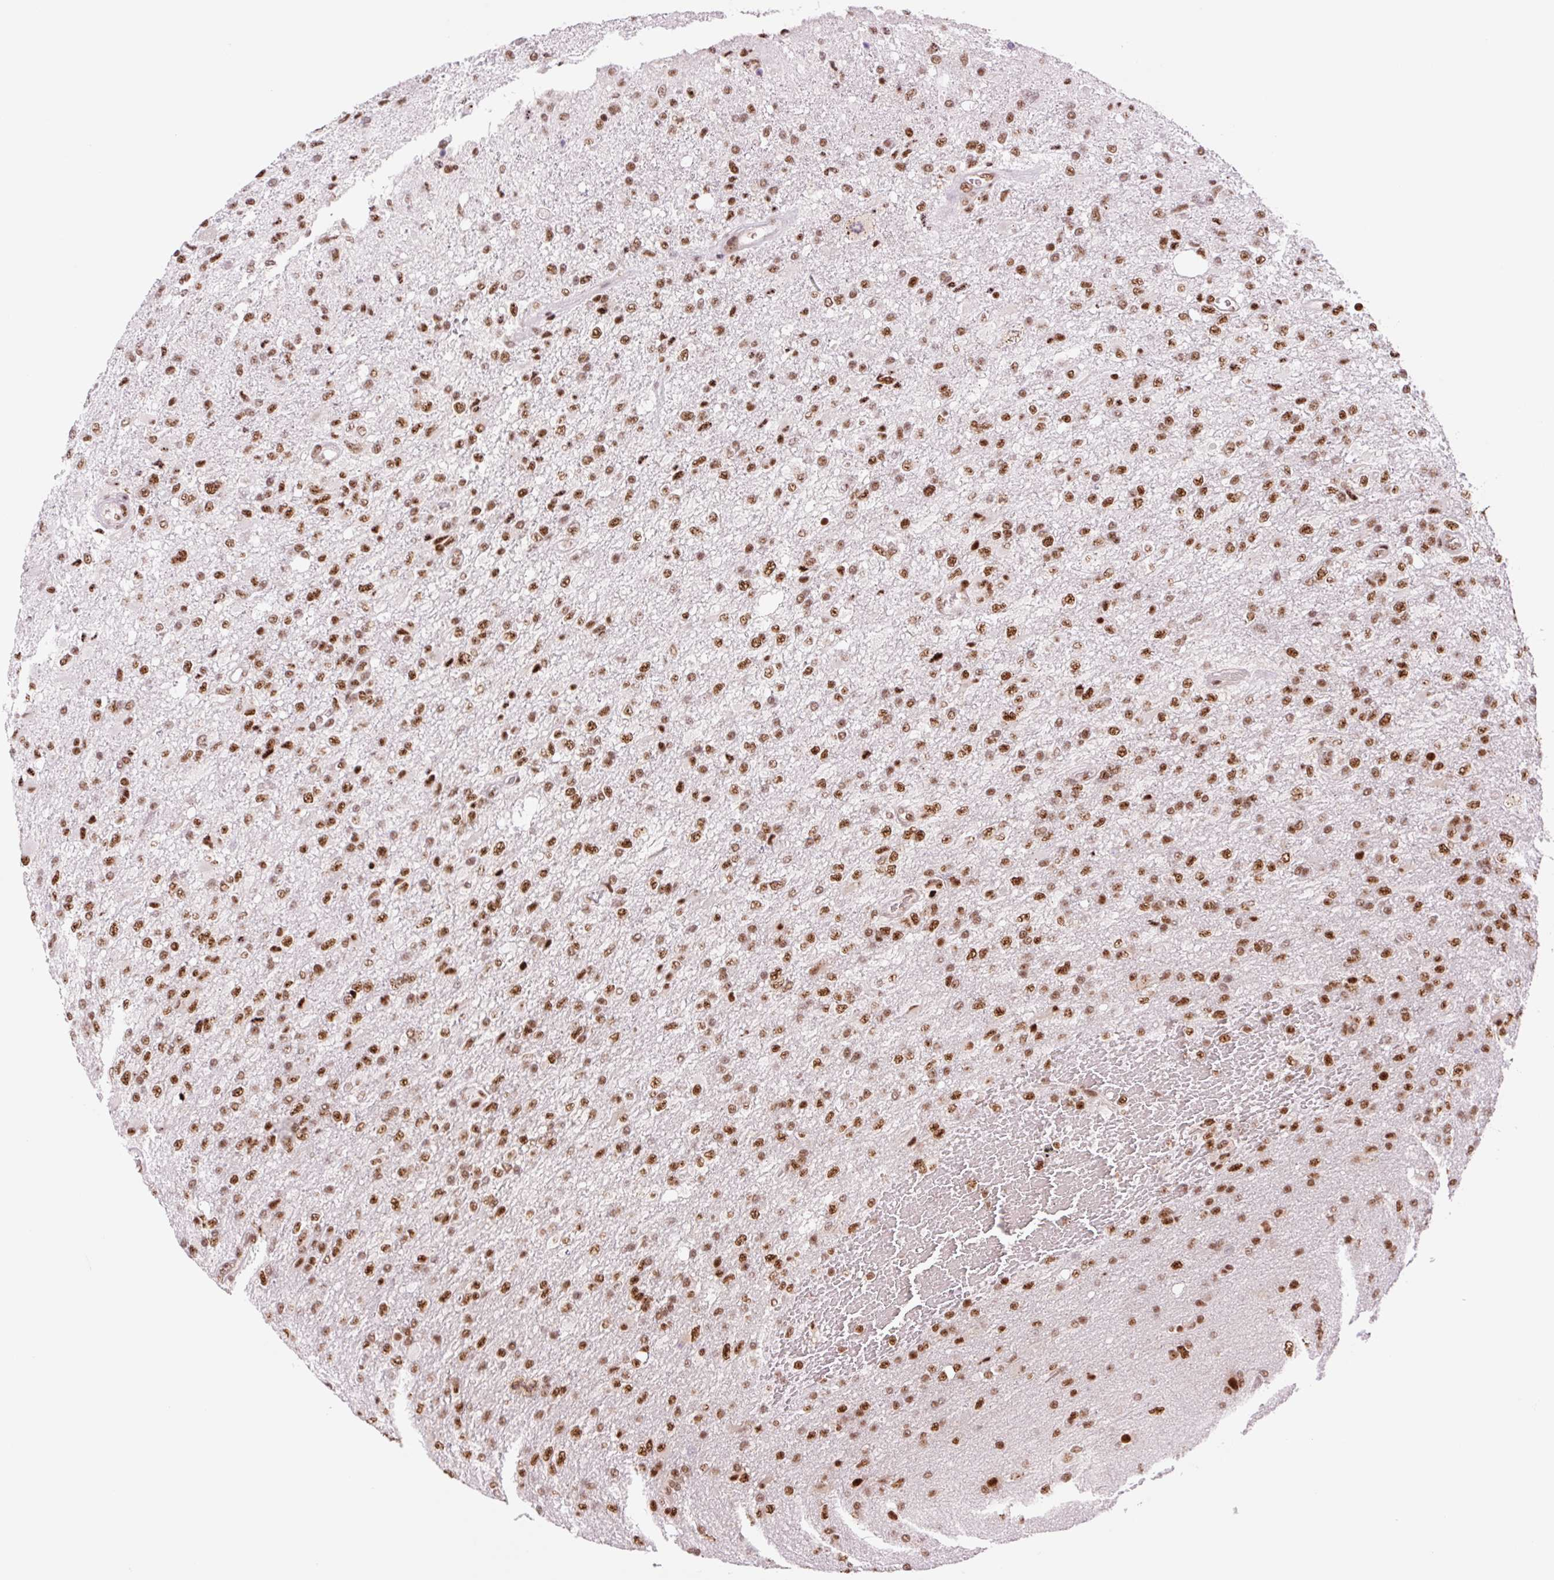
{"staining": {"intensity": "strong", "quantity": ">75%", "location": "nuclear"}, "tissue": "glioma", "cell_type": "Tumor cells", "image_type": "cancer", "snomed": [{"axis": "morphology", "description": "Glioma, malignant, High grade"}, {"axis": "topography", "description": "Brain"}], "caption": "Immunohistochemical staining of glioma reveals high levels of strong nuclear expression in about >75% of tumor cells. (DAB IHC with brightfield microscopy, high magnification).", "gene": "PRDM11", "patient": {"sex": "female", "age": 74}}